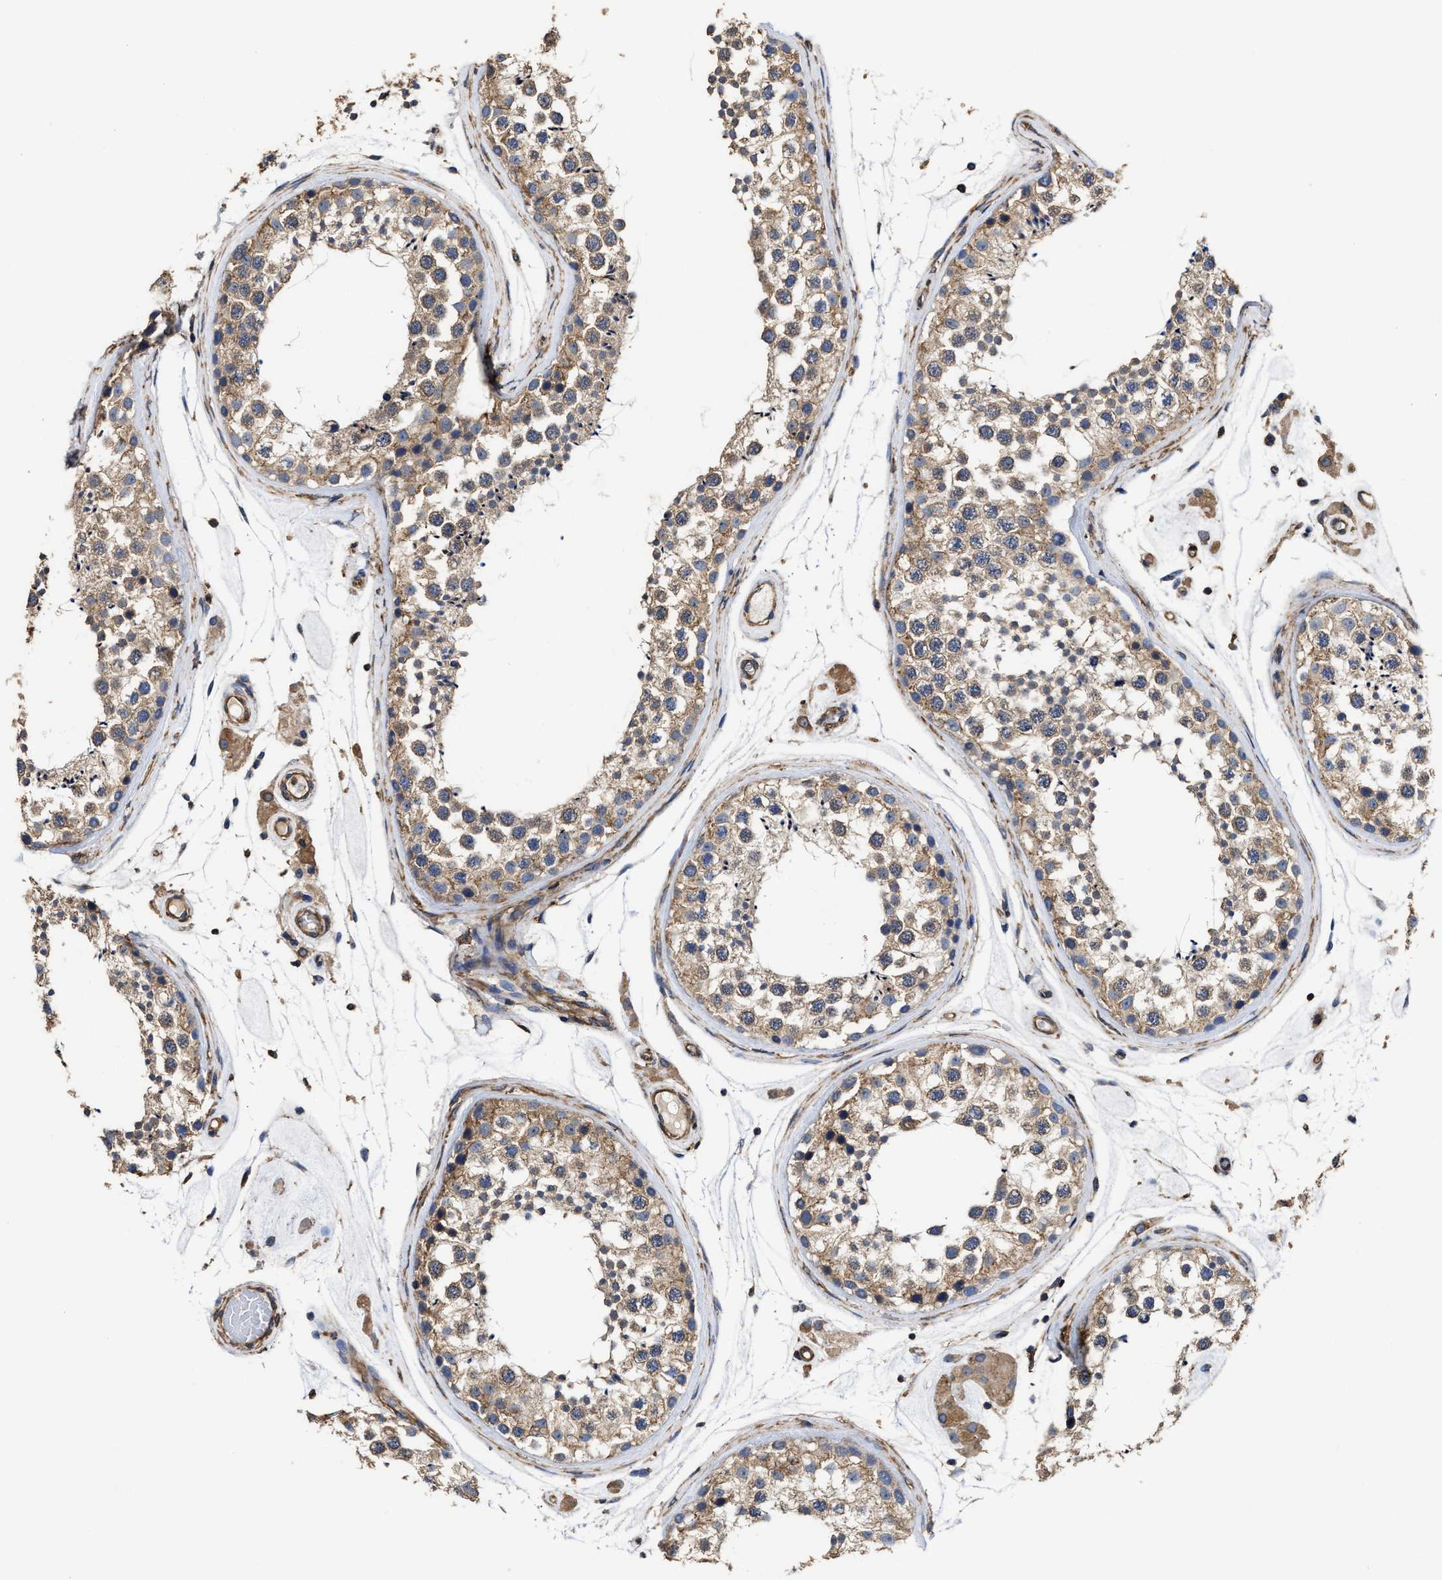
{"staining": {"intensity": "moderate", "quantity": ">75%", "location": "cytoplasmic/membranous"}, "tissue": "testis", "cell_type": "Cells in seminiferous ducts", "image_type": "normal", "snomed": [{"axis": "morphology", "description": "Normal tissue, NOS"}, {"axis": "topography", "description": "Testis"}], "caption": "The photomicrograph reveals immunohistochemical staining of benign testis. There is moderate cytoplasmic/membranous positivity is identified in approximately >75% of cells in seminiferous ducts. (DAB = brown stain, brightfield microscopy at high magnification).", "gene": "SFXN4", "patient": {"sex": "male", "age": 46}}